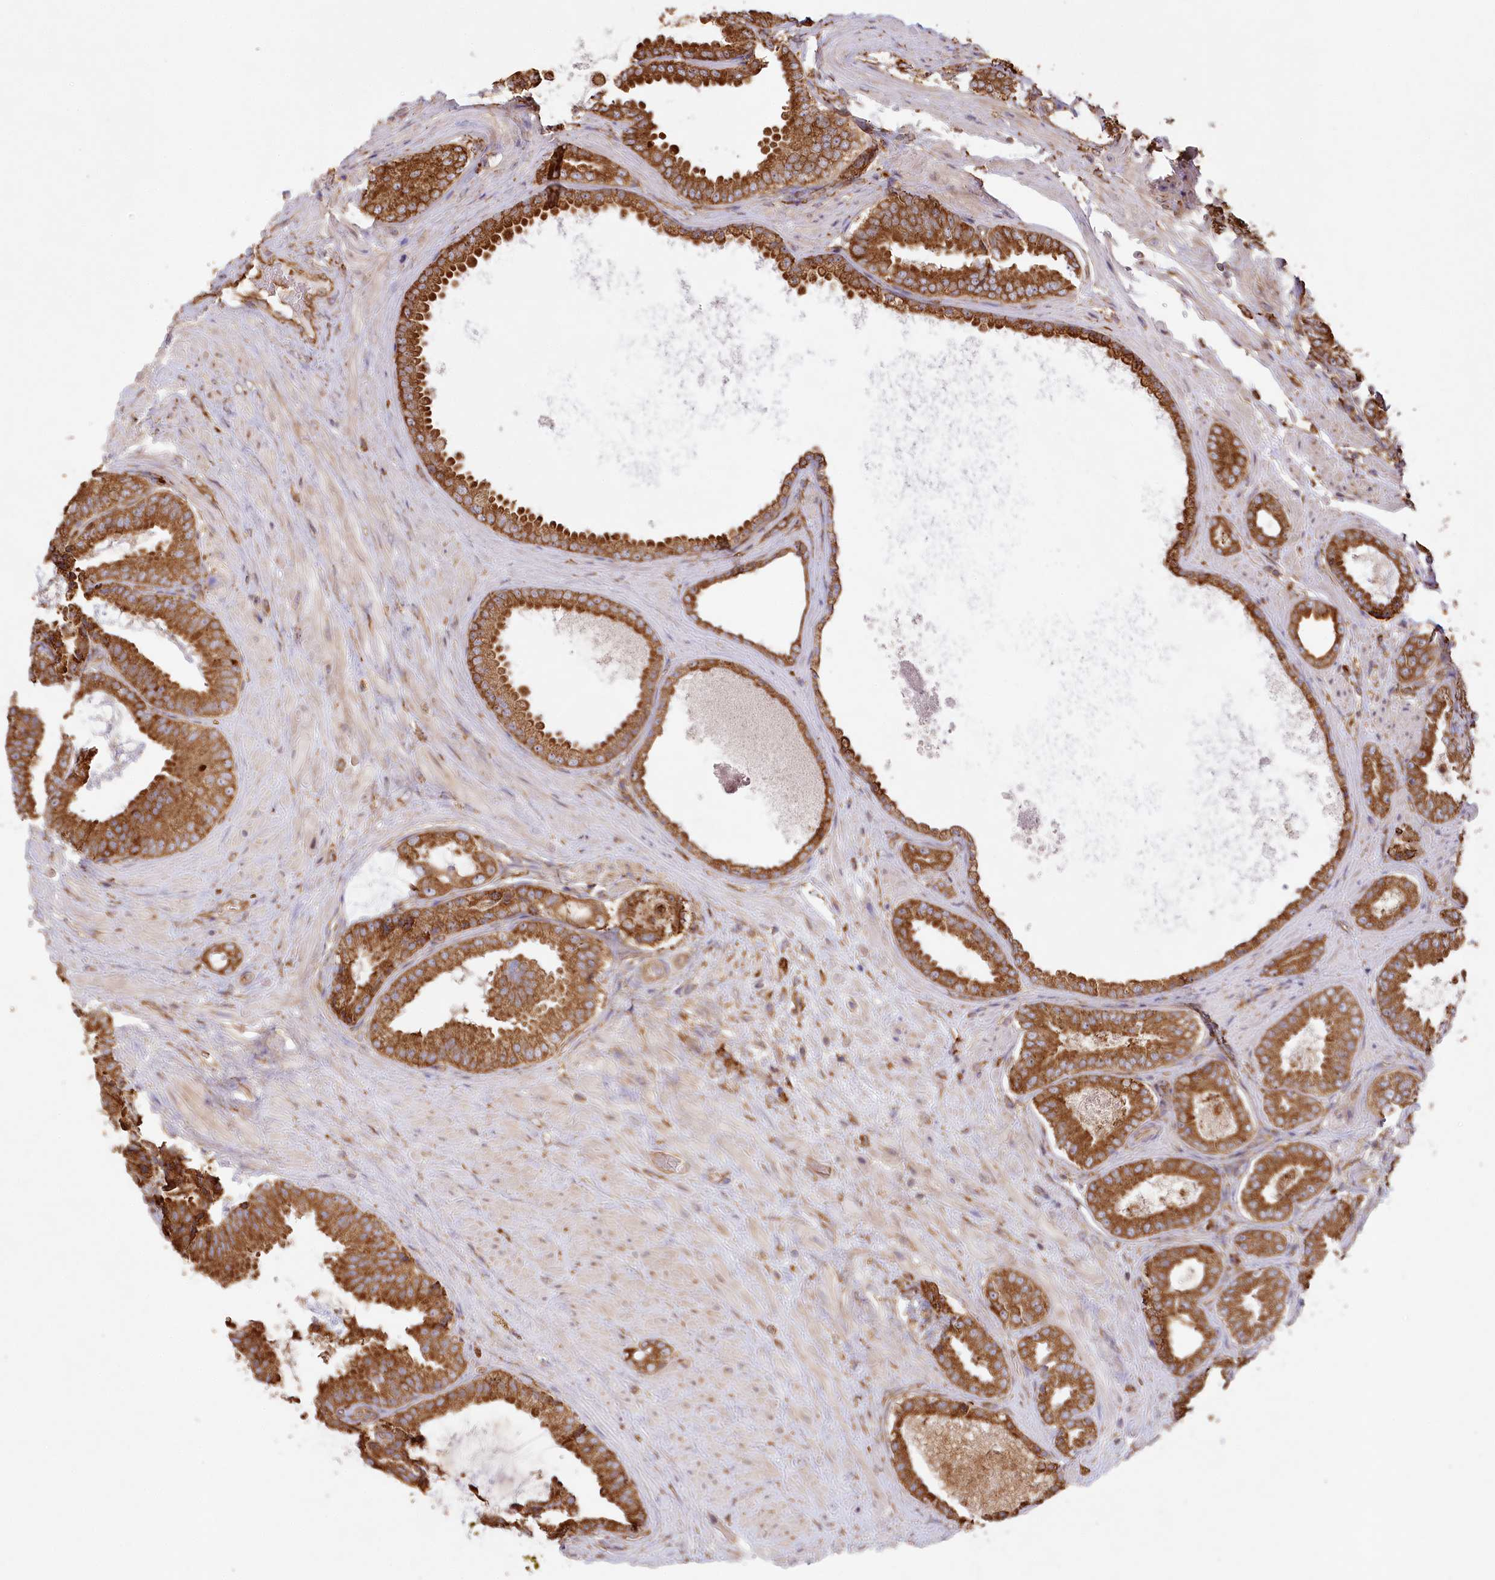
{"staining": {"intensity": "strong", "quantity": ">75%", "location": "cytoplasmic/membranous"}, "tissue": "prostate cancer", "cell_type": "Tumor cells", "image_type": "cancer", "snomed": [{"axis": "morphology", "description": "Adenocarcinoma, Low grade"}, {"axis": "topography", "description": "Prostate"}], "caption": "DAB (3,3'-diaminobenzidine) immunohistochemical staining of human prostate cancer displays strong cytoplasmic/membranous protein staining in about >75% of tumor cells.", "gene": "ACAP2", "patient": {"sex": "male", "age": 71}}